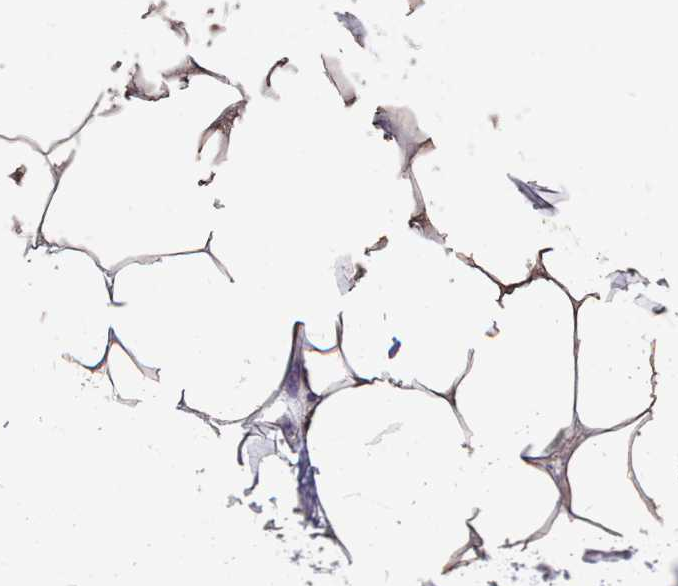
{"staining": {"intensity": "weak", "quantity": "25%-75%", "location": "cytoplasmic/membranous"}, "tissue": "adipose tissue", "cell_type": "Adipocytes", "image_type": "normal", "snomed": [{"axis": "morphology", "description": "Normal tissue, NOS"}, {"axis": "topography", "description": "Soft tissue"}, {"axis": "topography", "description": "Adipose tissue"}, {"axis": "topography", "description": "Vascular tissue"}, {"axis": "topography", "description": "Peripheral nerve tissue"}], "caption": "A photomicrograph of human adipose tissue stained for a protein shows weak cytoplasmic/membranous brown staining in adipocytes. Ihc stains the protein in brown and the nuclei are stained blue.", "gene": "ACKR3", "patient": {"sex": "male", "age": 46}}